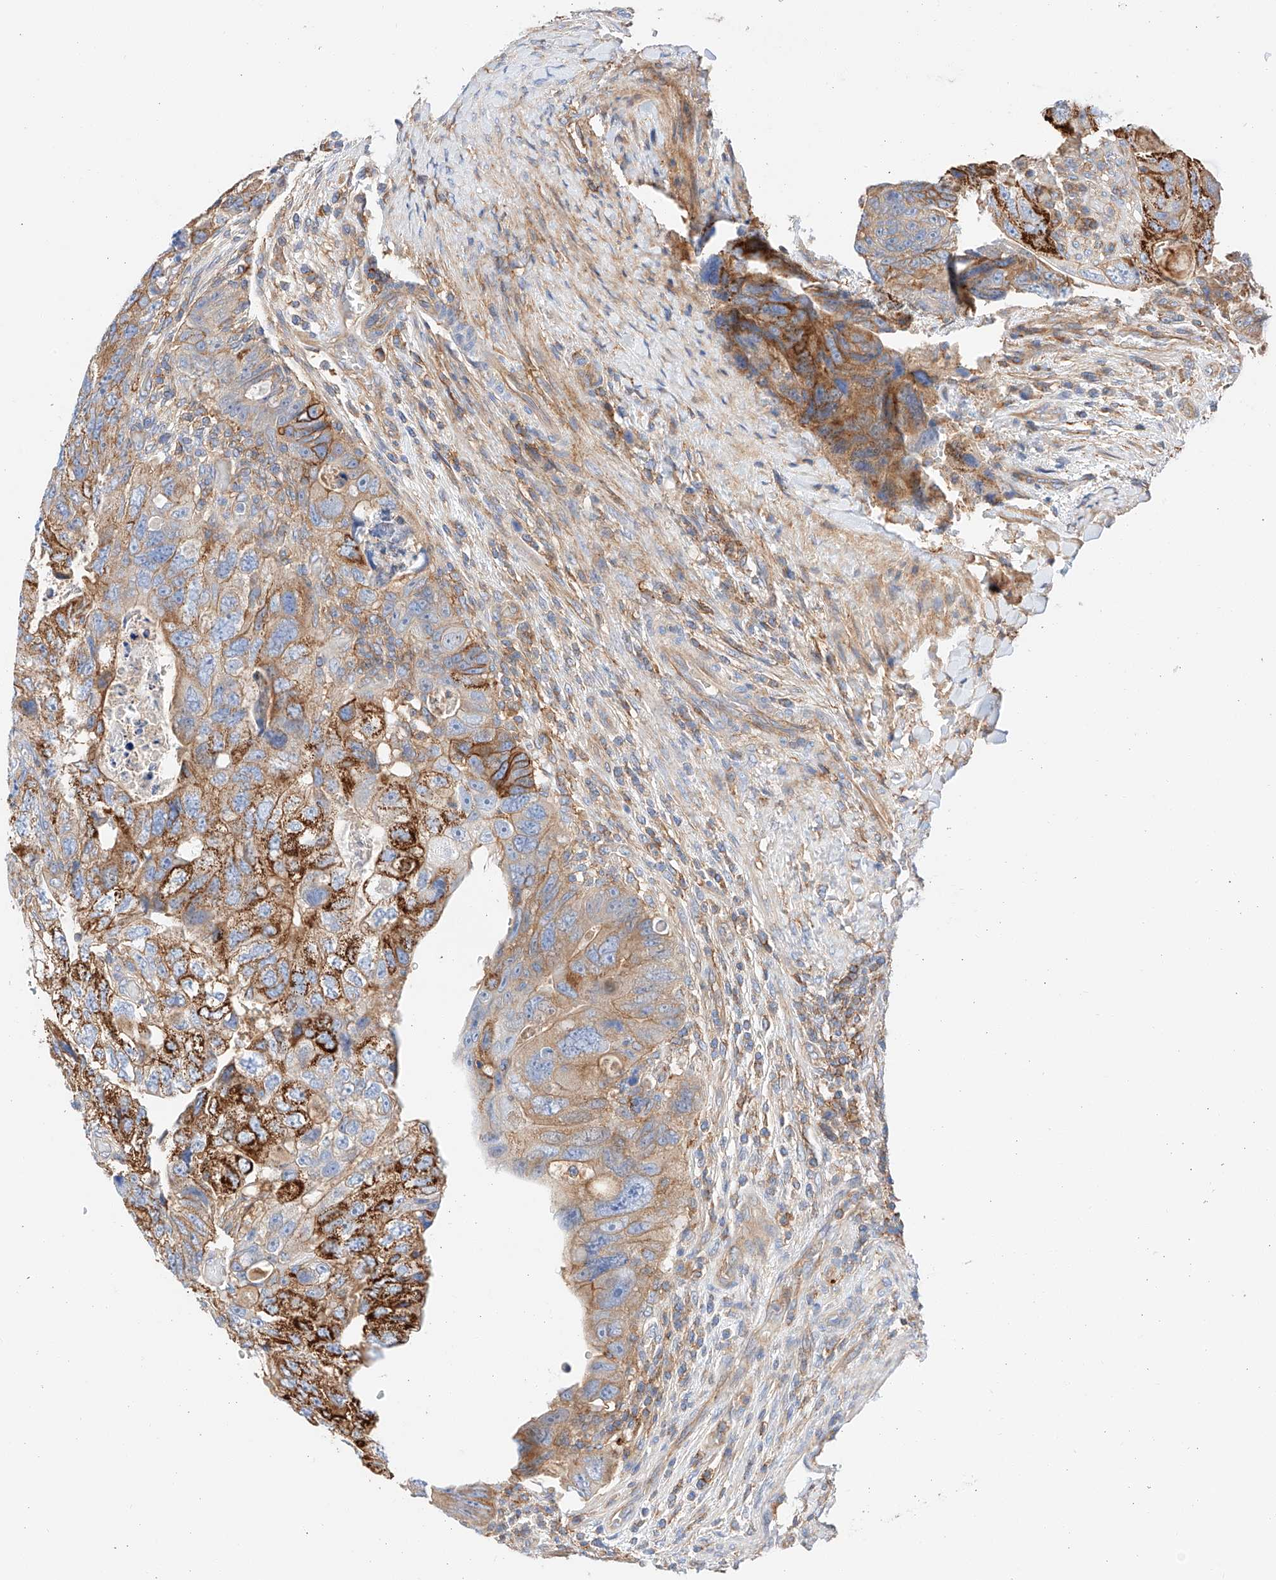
{"staining": {"intensity": "strong", "quantity": "25%-75%", "location": "cytoplasmic/membranous"}, "tissue": "colorectal cancer", "cell_type": "Tumor cells", "image_type": "cancer", "snomed": [{"axis": "morphology", "description": "Adenocarcinoma, NOS"}, {"axis": "topography", "description": "Rectum"}], "caption": "Immunohistochemical staining of human colorectal cancer reveals high levels of strong cytoplasmic/membranous expression in approximately 25%-75% of tumor cells.", "gene": "HAUS4", "patient": {"sex": "male", "age": 59}}